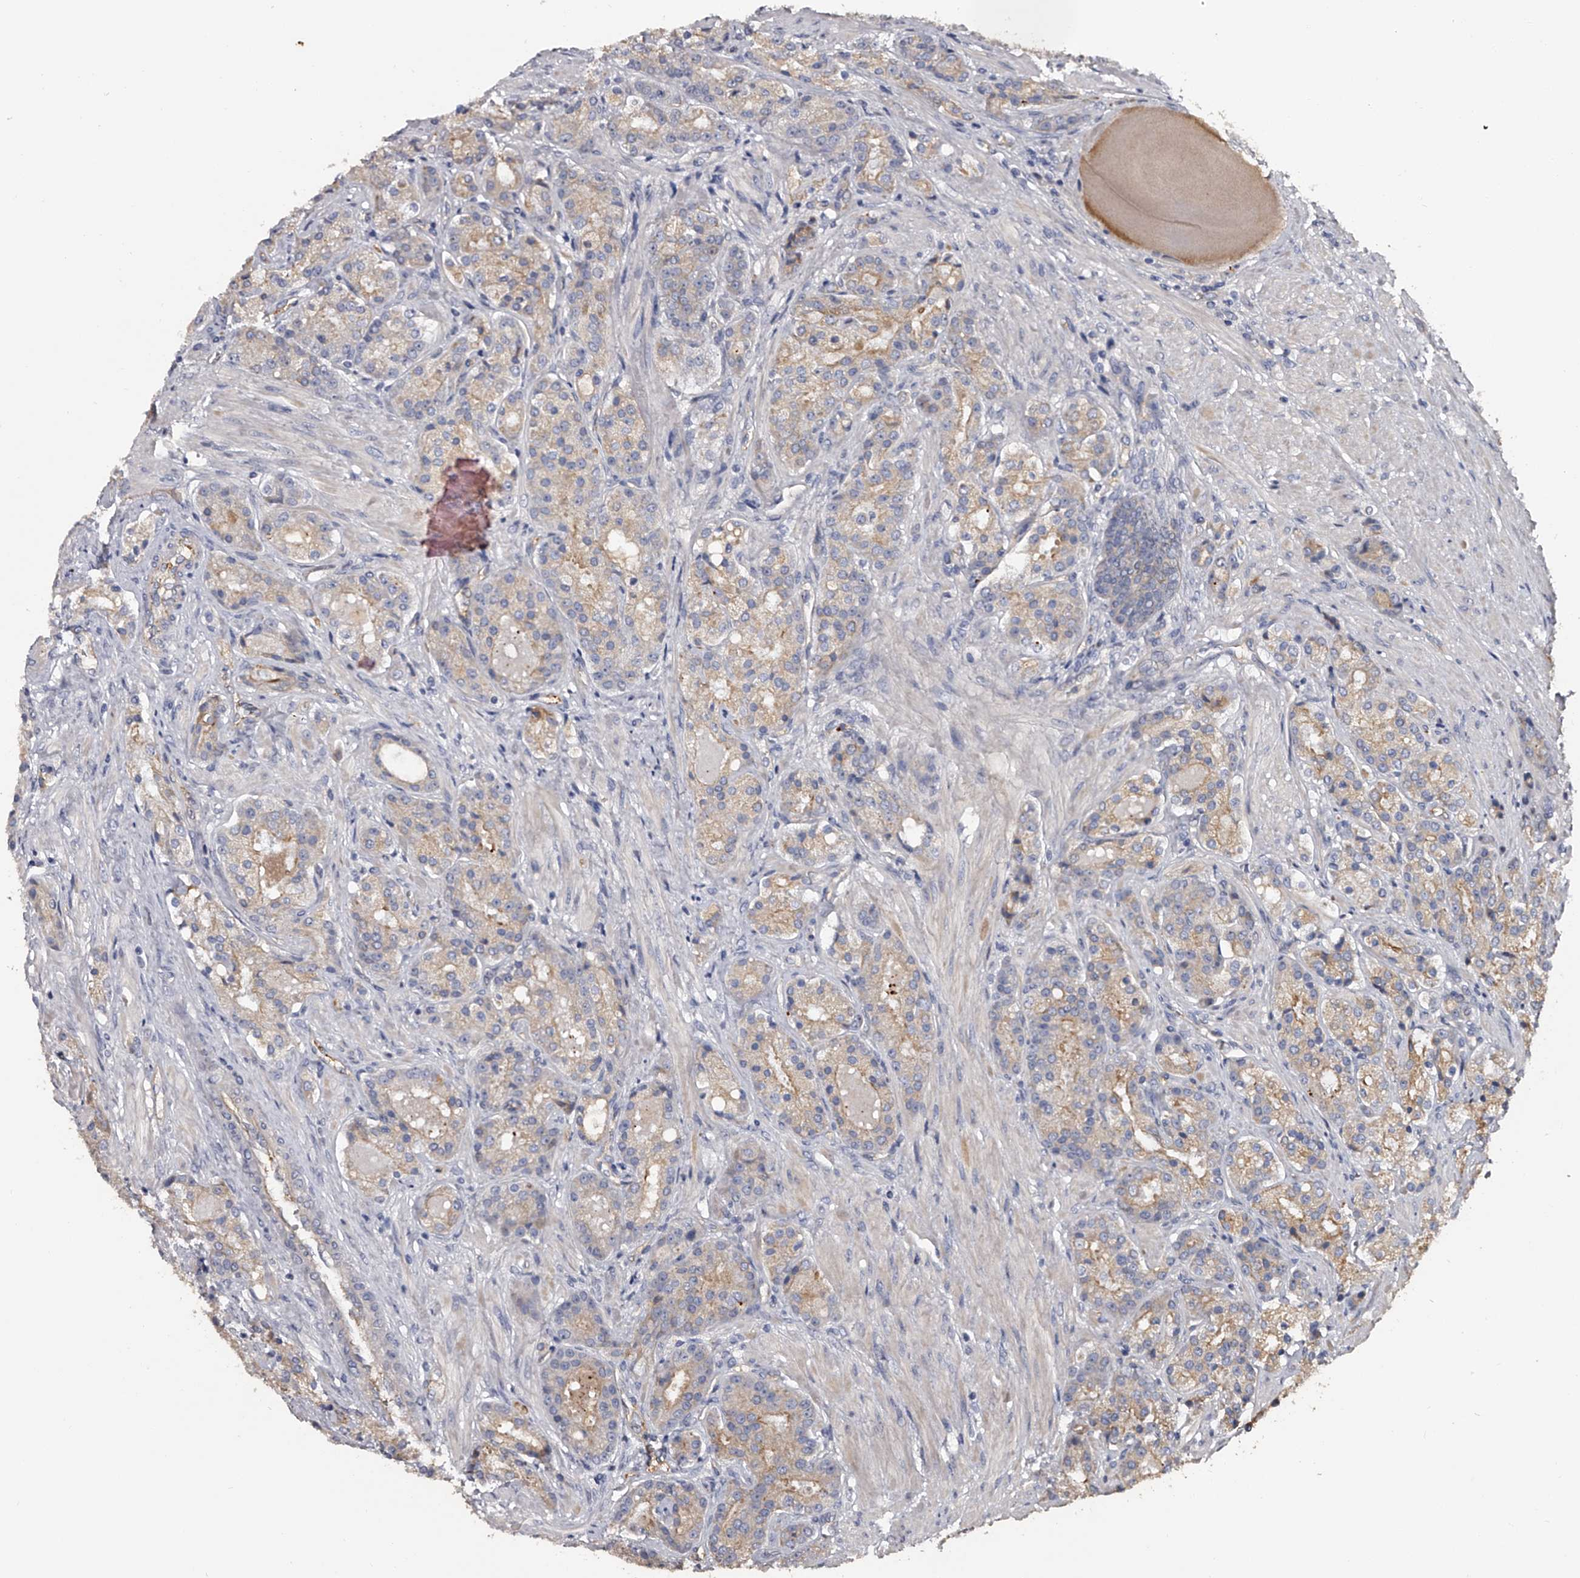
{"staining": {"intensity": "weak", "quantity": "25%-75%", "location": "cytoplasmic/membranous"}, "tissue": "prostate cancer", "cell_type": "Tumor cells", "image_type": "cancer", "snomed": [{"axis": "morphology", "description": "Adenocarcinoma, High grade"}, {"axis": "topography", "description": "Prostate"}], "caption": "Immunohistochemical staining of prostate cancer (adenocarcinoma (high-grade)) reveals low levels of weak cytoplasmic/membranous staining in about 25%-75% of tumor cells.", "gene": "MDN1", "patient": {"sex": "male", "age": 60}}